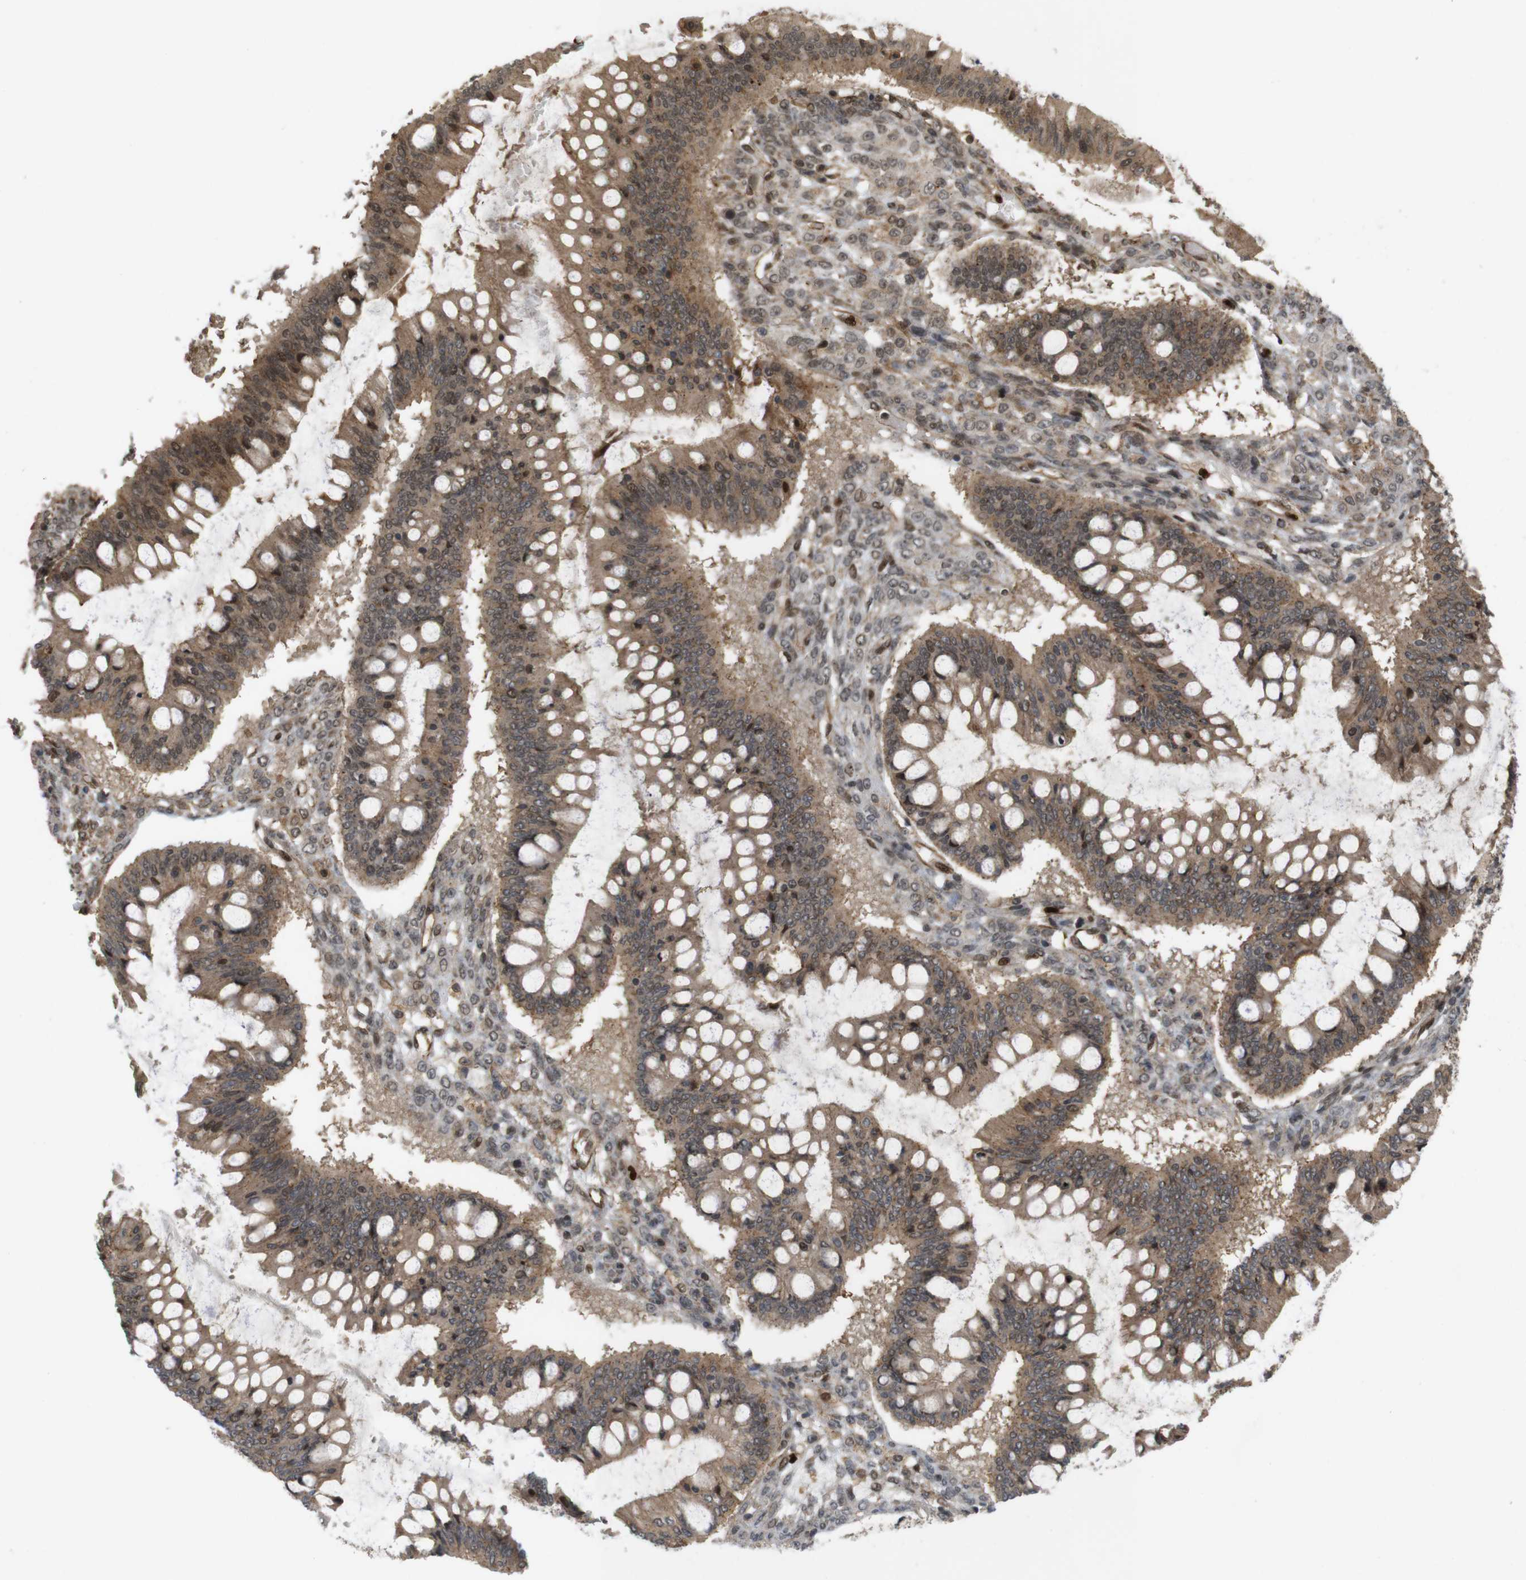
{"staining": {"intensity": "moderate", "quantity": ">75%", "location": "cytoplasmic/membranous,nuclear"}, "tissue": "ovarian cancer", "cell_type": "Tumor cells", "image_type": "cancer", "snomed": [{"axis": "morphology", "description": "Cystadenocarcinoma, mucinous, NOS"}, {"axis": "topography", "description": "Ovary"}], "caption": "Ovarian cancer (mucinous cystadenocarcinoma) stained for a protein displays moderate cytoplasmic/membranous and nuclear positivity in tumor cells. The protein of interest is shown in brown color, while the nuclei are stained blue.", "gene": "SP2", "patient": {"sex": "female", "age": 73}}